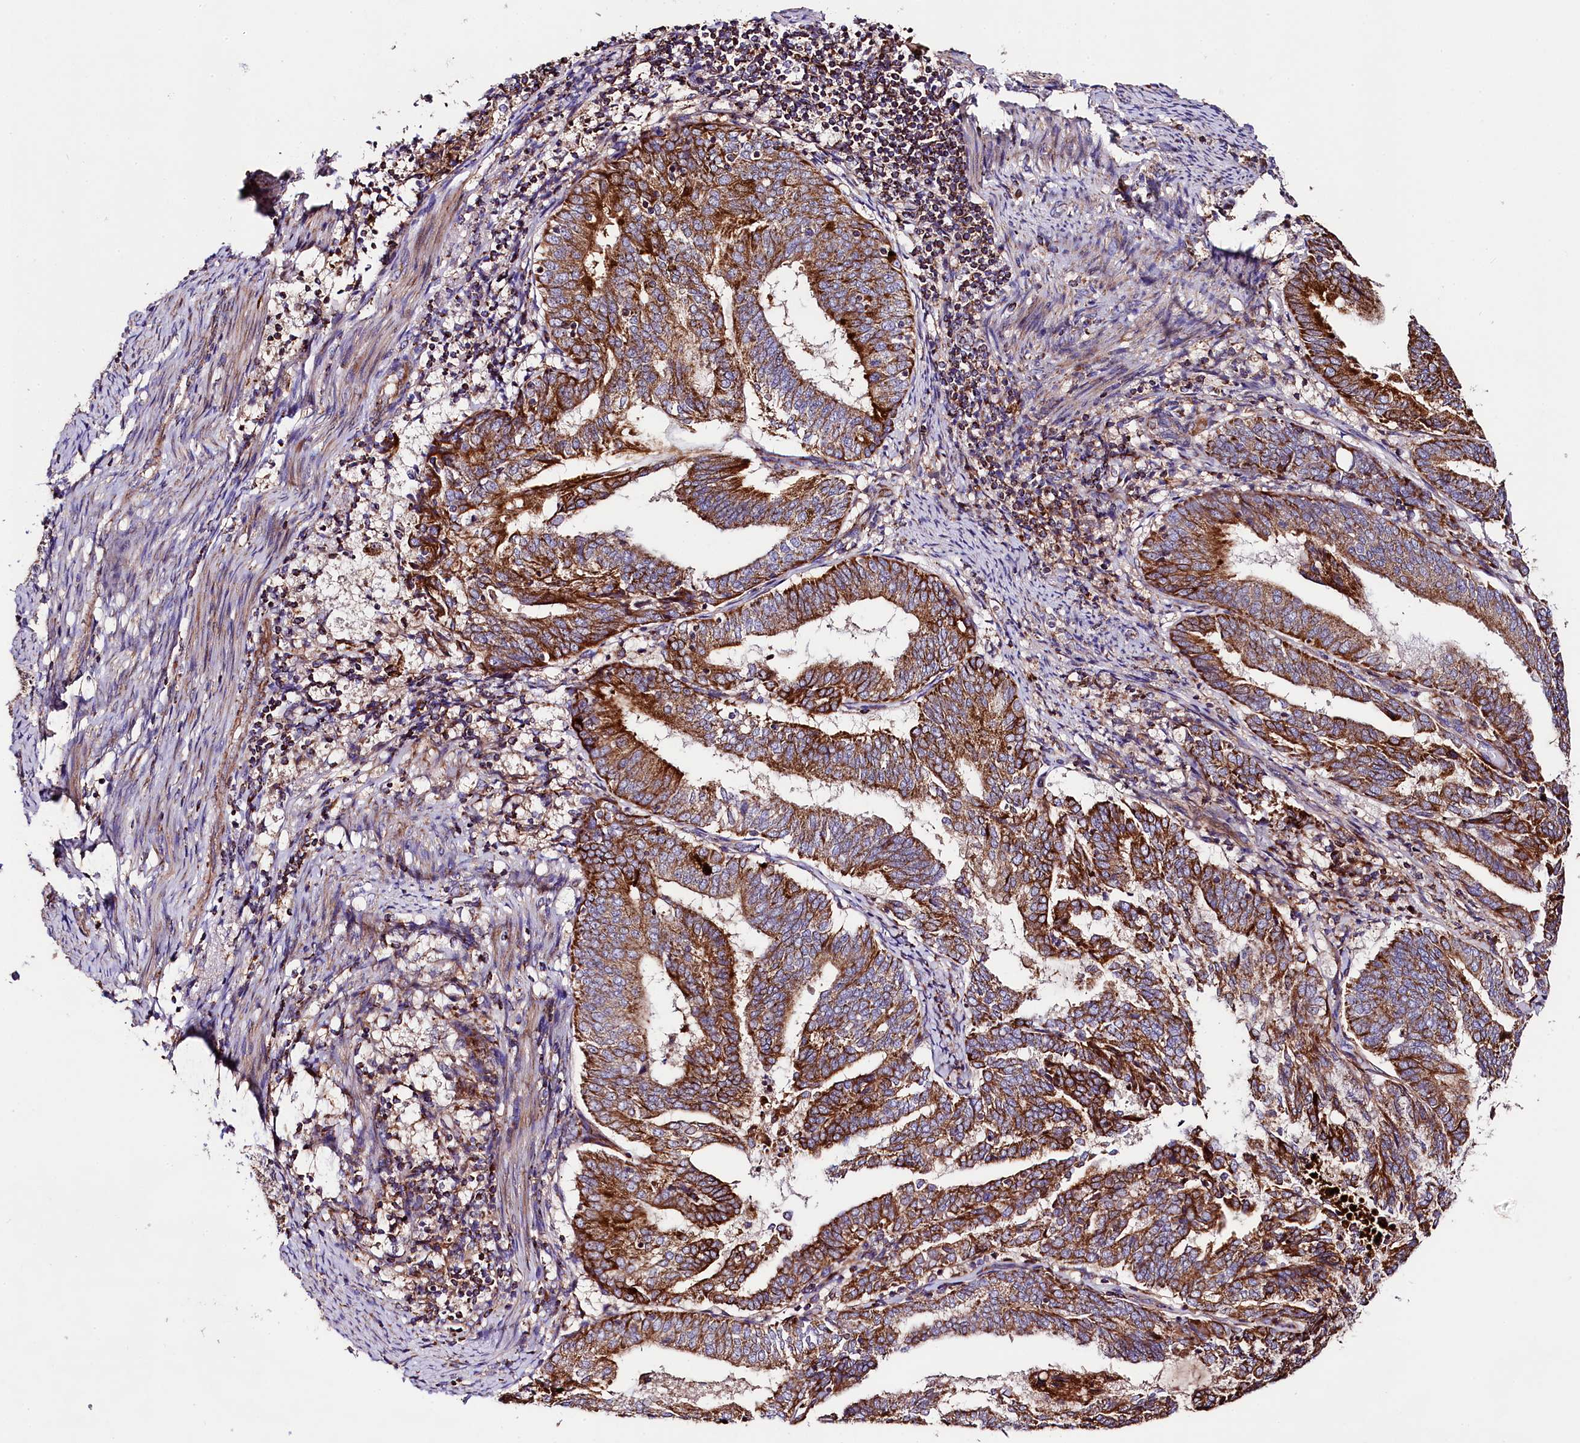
{"staining": {"intensity": "strong", "quantity": ">75%", "location": "cytoplasmic/membranous"}, "tissue": "endometrial cancer", "cell_type": "Tumor cells", "image_type": "cancer", "snomed": [{"axis": "morphology", "description": "Adenocarcinoma, NOS"}, {"axis": "topography", "description": "Endometrium"}], "caption": "This micrograph shows endometrial cancer (adenocarcinoma) stained with immunohistochemistry (IHC) to label a protein in brown. The cytoplasmic/membranous of tumor cells show strong positivity for the protein. Nuclei are counter-stained blue.", "gene": "CLYBL", "patient": {"sex": "female", "age": 80}}